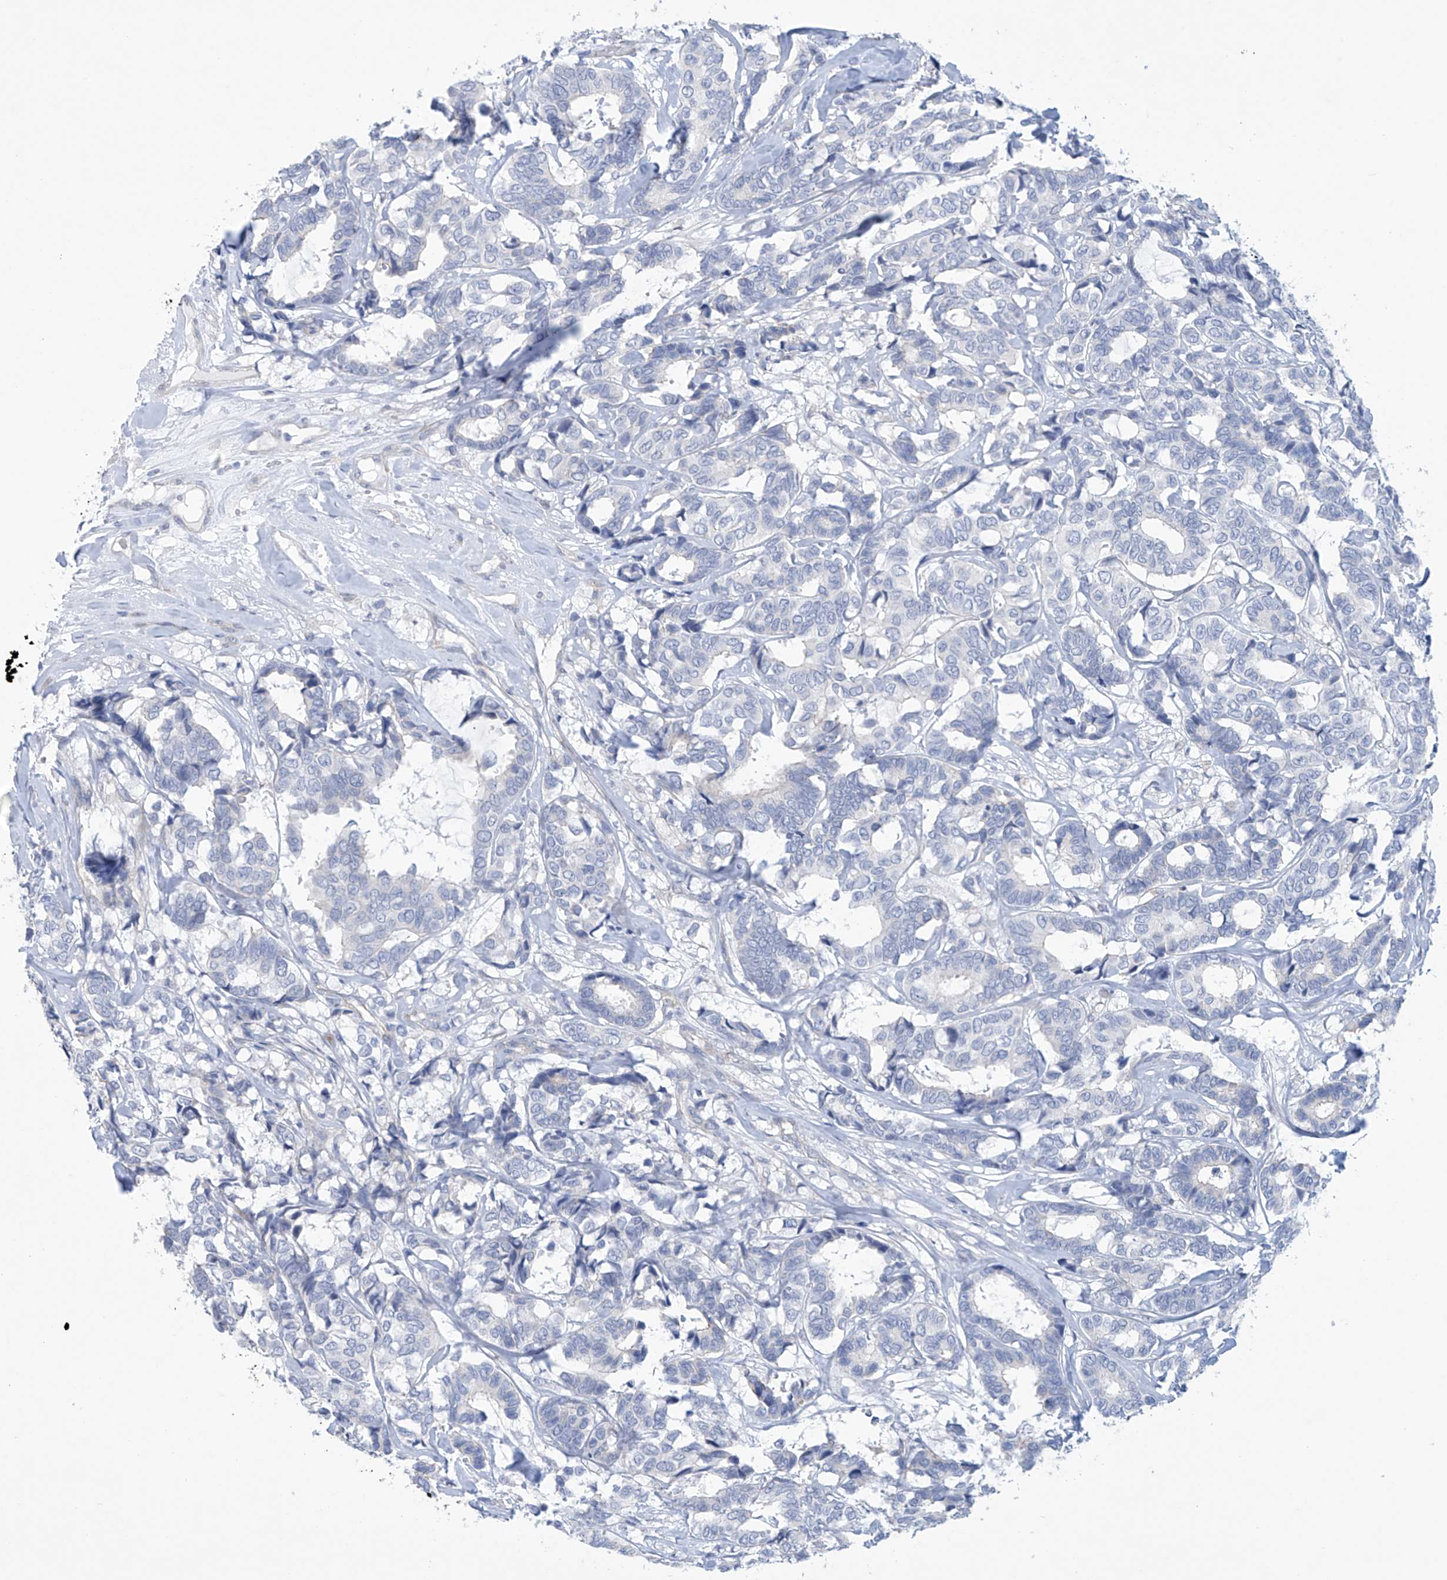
{"staining": {"intensity": "negative", "quantity": "none", "location": "none"}, "tissue": "breast cancer", "cell_type": "Tumor cells", "image_type": "cancer", "snomed": [{"axis": "morphology", "description": "Duct carcinoma"}, {"axis": "topography", "description": "Breast"}], "caption": "Breast infiltrating ductal carcinoma was stained to show a protein in brown. There is no significant positivity in tumor cells.", "gene": "ABHD13", "patient": {"sex": "female", "age": 87}}